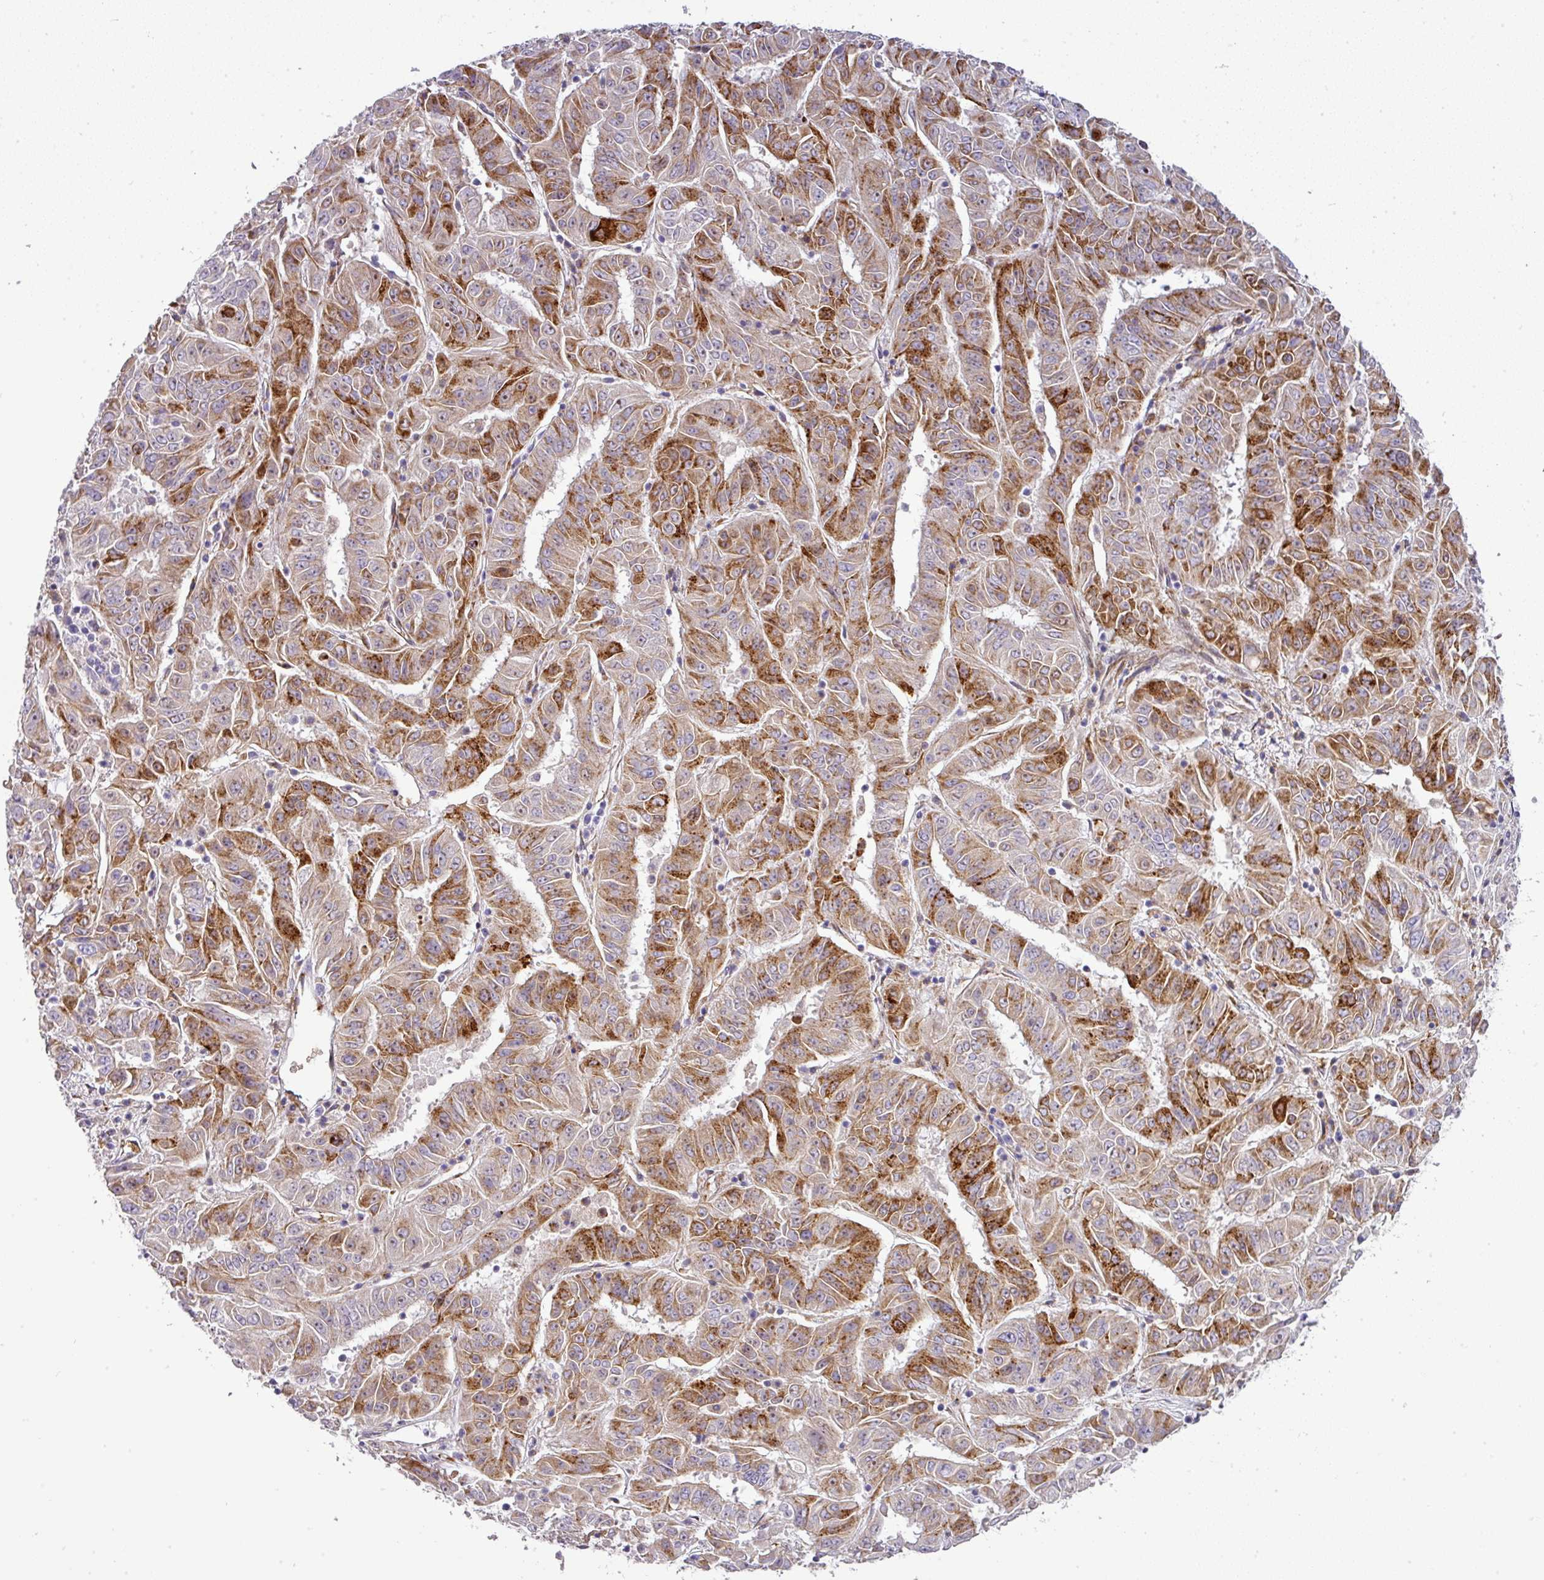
{"staining": {"intensity": "moderate", "quantity": "25%-75%", "location": "cytoplasmic/membranous,nuclear"}, "tissue": "pancreatic cancer", "cell_type": "Tumor cells", "image_type": "cancer", "snomed": [{"axis": "morphology", "description": "Adenocarcinoma, NOS"}, {"axis": "topography", "description": "Pancreas"}], "caption": "Immunohistochemistry (IHC) of human adenocarcinoma (pancreatic) exhibits medium levels of moderate cytoplasmic/membranous and nuclear positivity in approximately 25%-75% of tumor cells.", "gene": "ATP6V1F", "patient": {"sex": "male", "age": 63}}